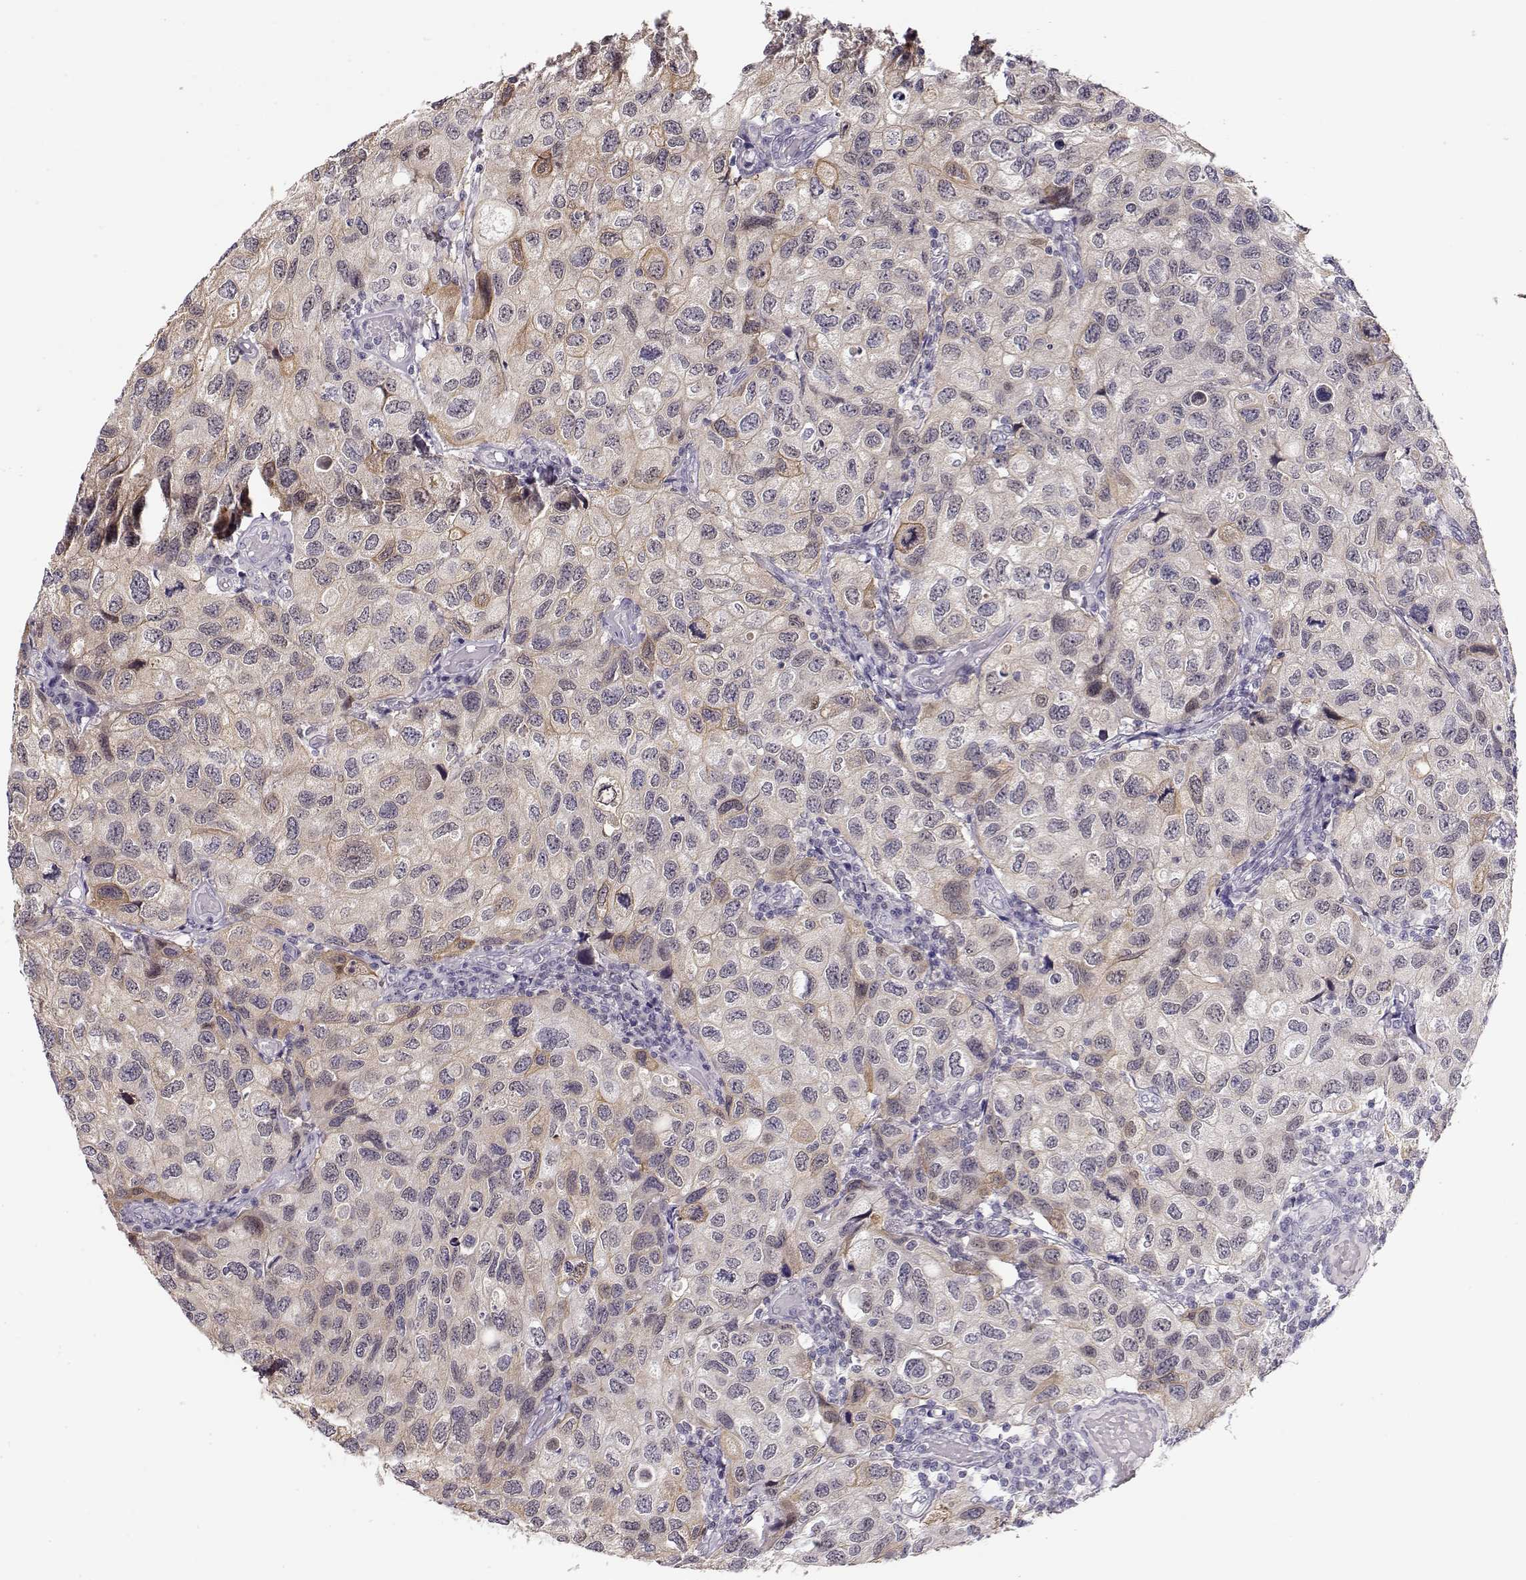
{"staining": {"intensity": "negative", "quantity": "none", "location": "none"}, "tissue": "urothelial cancer", "cell_type": "Tumor cells", "image_type": "cancer", "snomed": [{"axis": "morphology", "description": "Urothelial carcinoma, High grade"}, {"axis": "topography", "description": "Urinary bladder"}], "caption": "IHC histopathology image of neoplastic tissue: urothelial carcinoma (high-grade) stained with DAB shows no significant protein positivity in tumor cells.", "gene": "TEPP", "patient": {"sex": "male", "age": 79}}